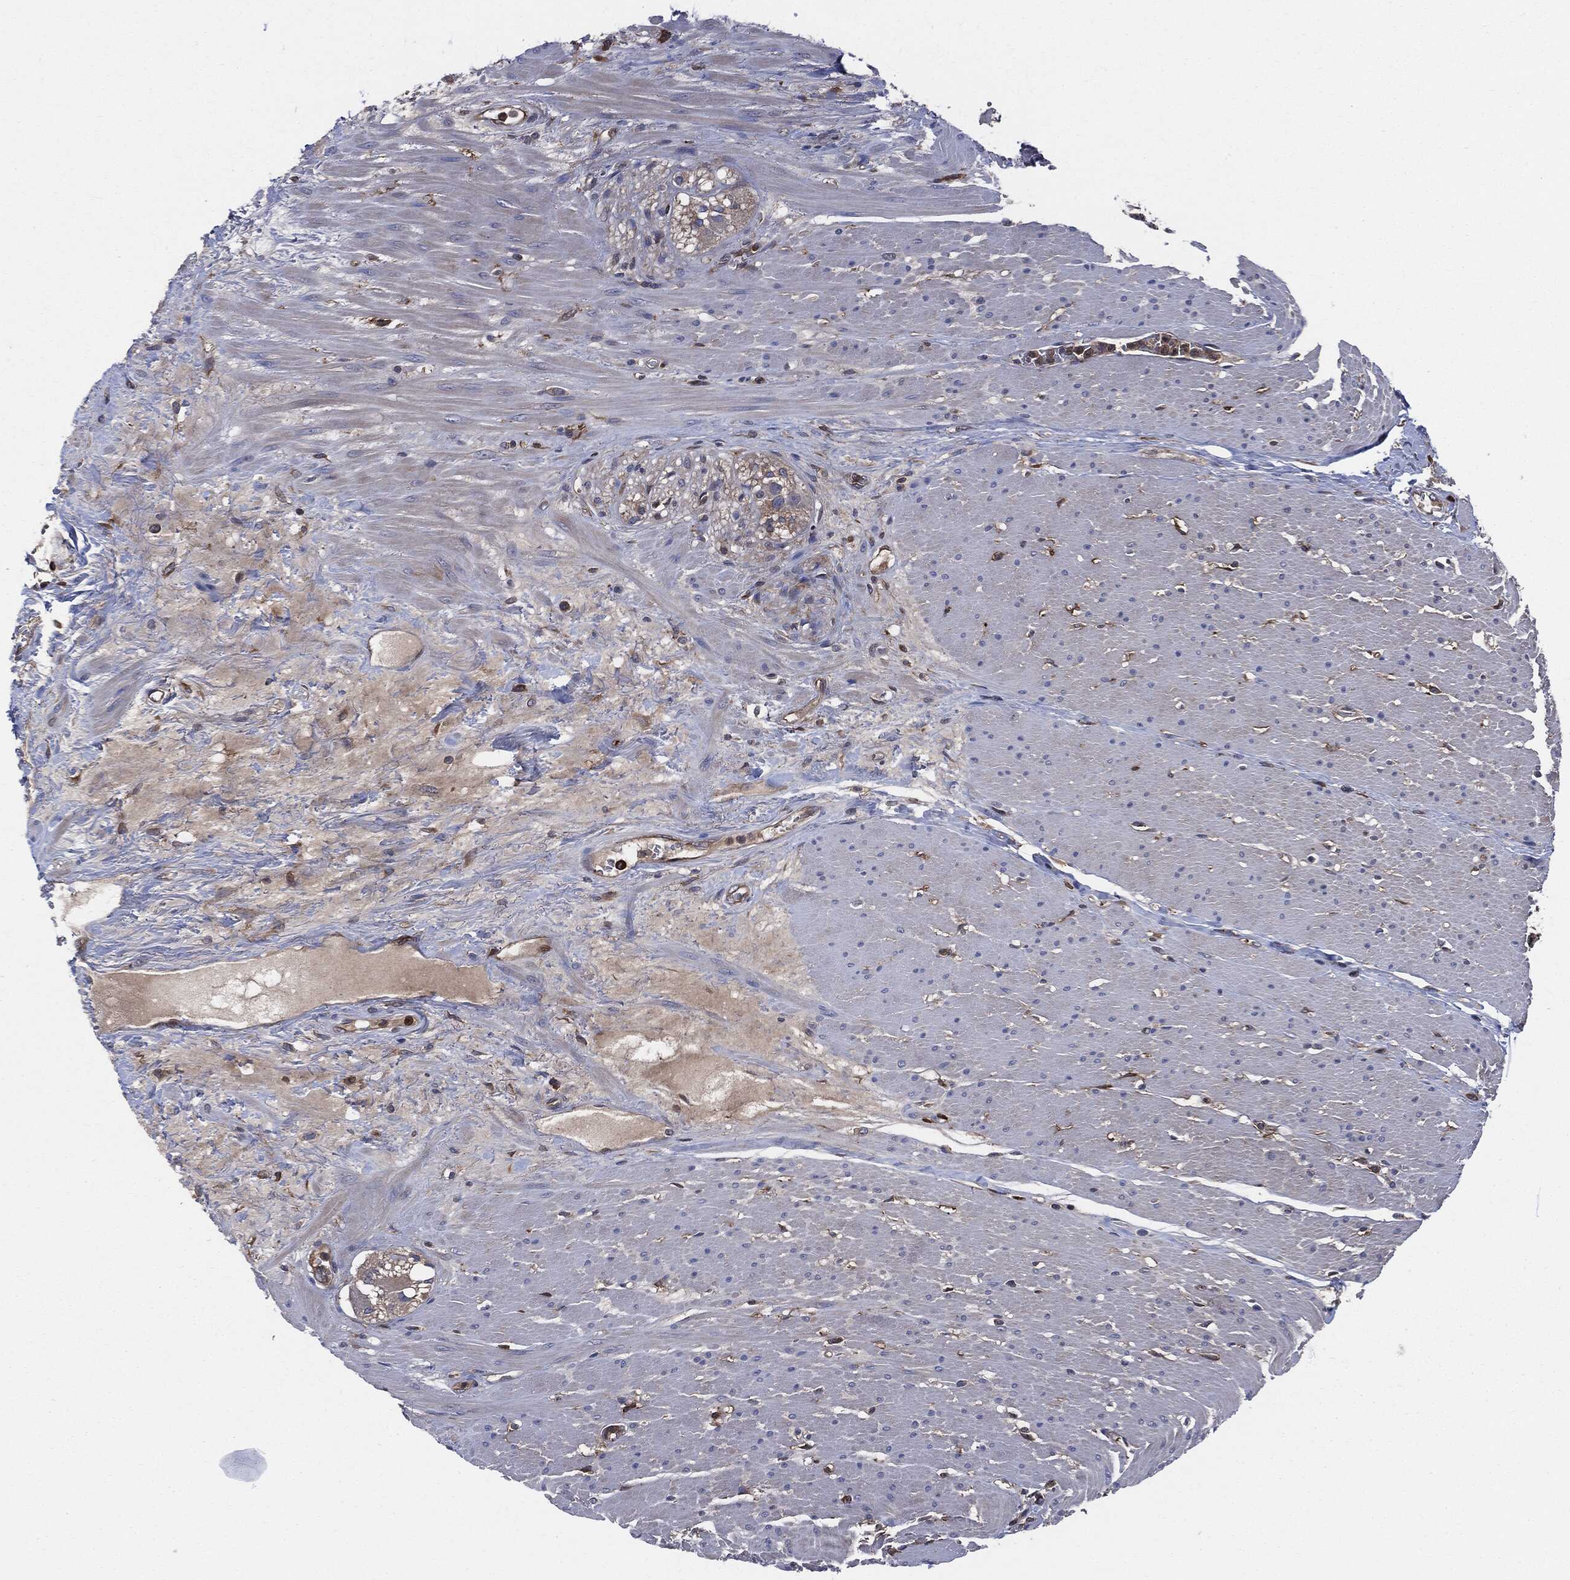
{"staining": {"intensity": "negative", "quantity": "none", "location": "none"}, "tissue": "smooth muscle", "cell_type": "Smooth muscle cells", "image_type": "normal", "snomed": [{"axis": "morphology", "description": "Normal tissue, NOS"}, {"axis": "topography", "description": "Soft tissue"}, {"axis": "topography", "description": "Smooth muscle"}], "caption": "IHC micrograph of unremarkable smooth muscle stained for a protein (brown), which demonstrates no expression in smooth muscle cells. (DAB (3,3'-diaminobenzidine) IHC with hematoxylin counter stain).", "gene": "XPNPEP1", "patient": {"sex": "male", "age": 72}}